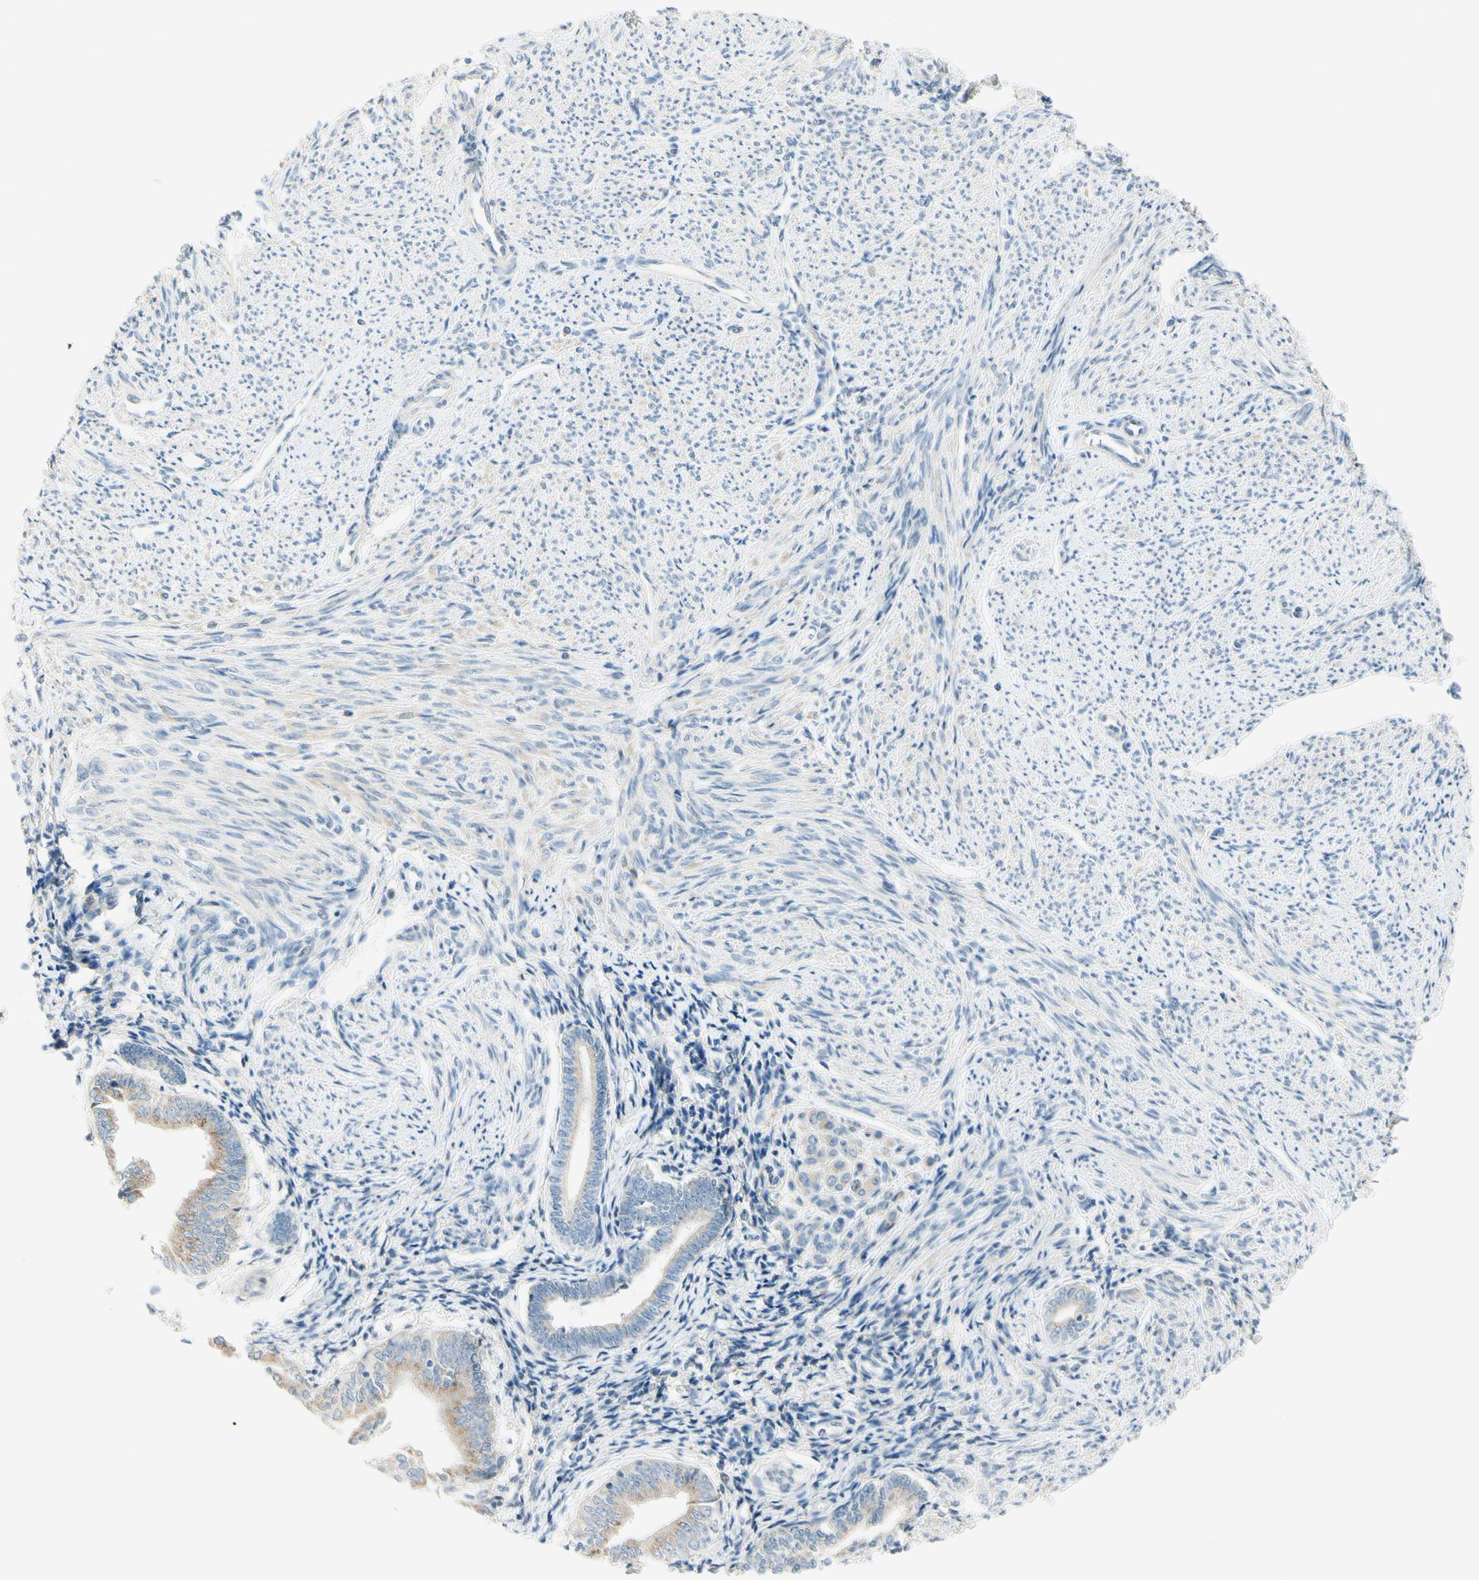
{"staining": {"intensity": "weak", "quantity": "25%-75%", "location": "cytoplasmic/membranous"}, "tissue": "smooth muscle", "cell_type": "Smooth muscle cells", "image_type": "normal", "snomed": [{"axis": "morphology", "description": "Normal tissue, NOS"}, {"axis": "topography", "description": "Smooth muscle"}], "caption": "Smooth muscle cells demonstrate weak cytoplasmic/membranous staining in about 25%-75% of cells in unremarkable smooth muscle.", "gene": "GALNT5", "patient": {"sex": "female", "age": 65}}